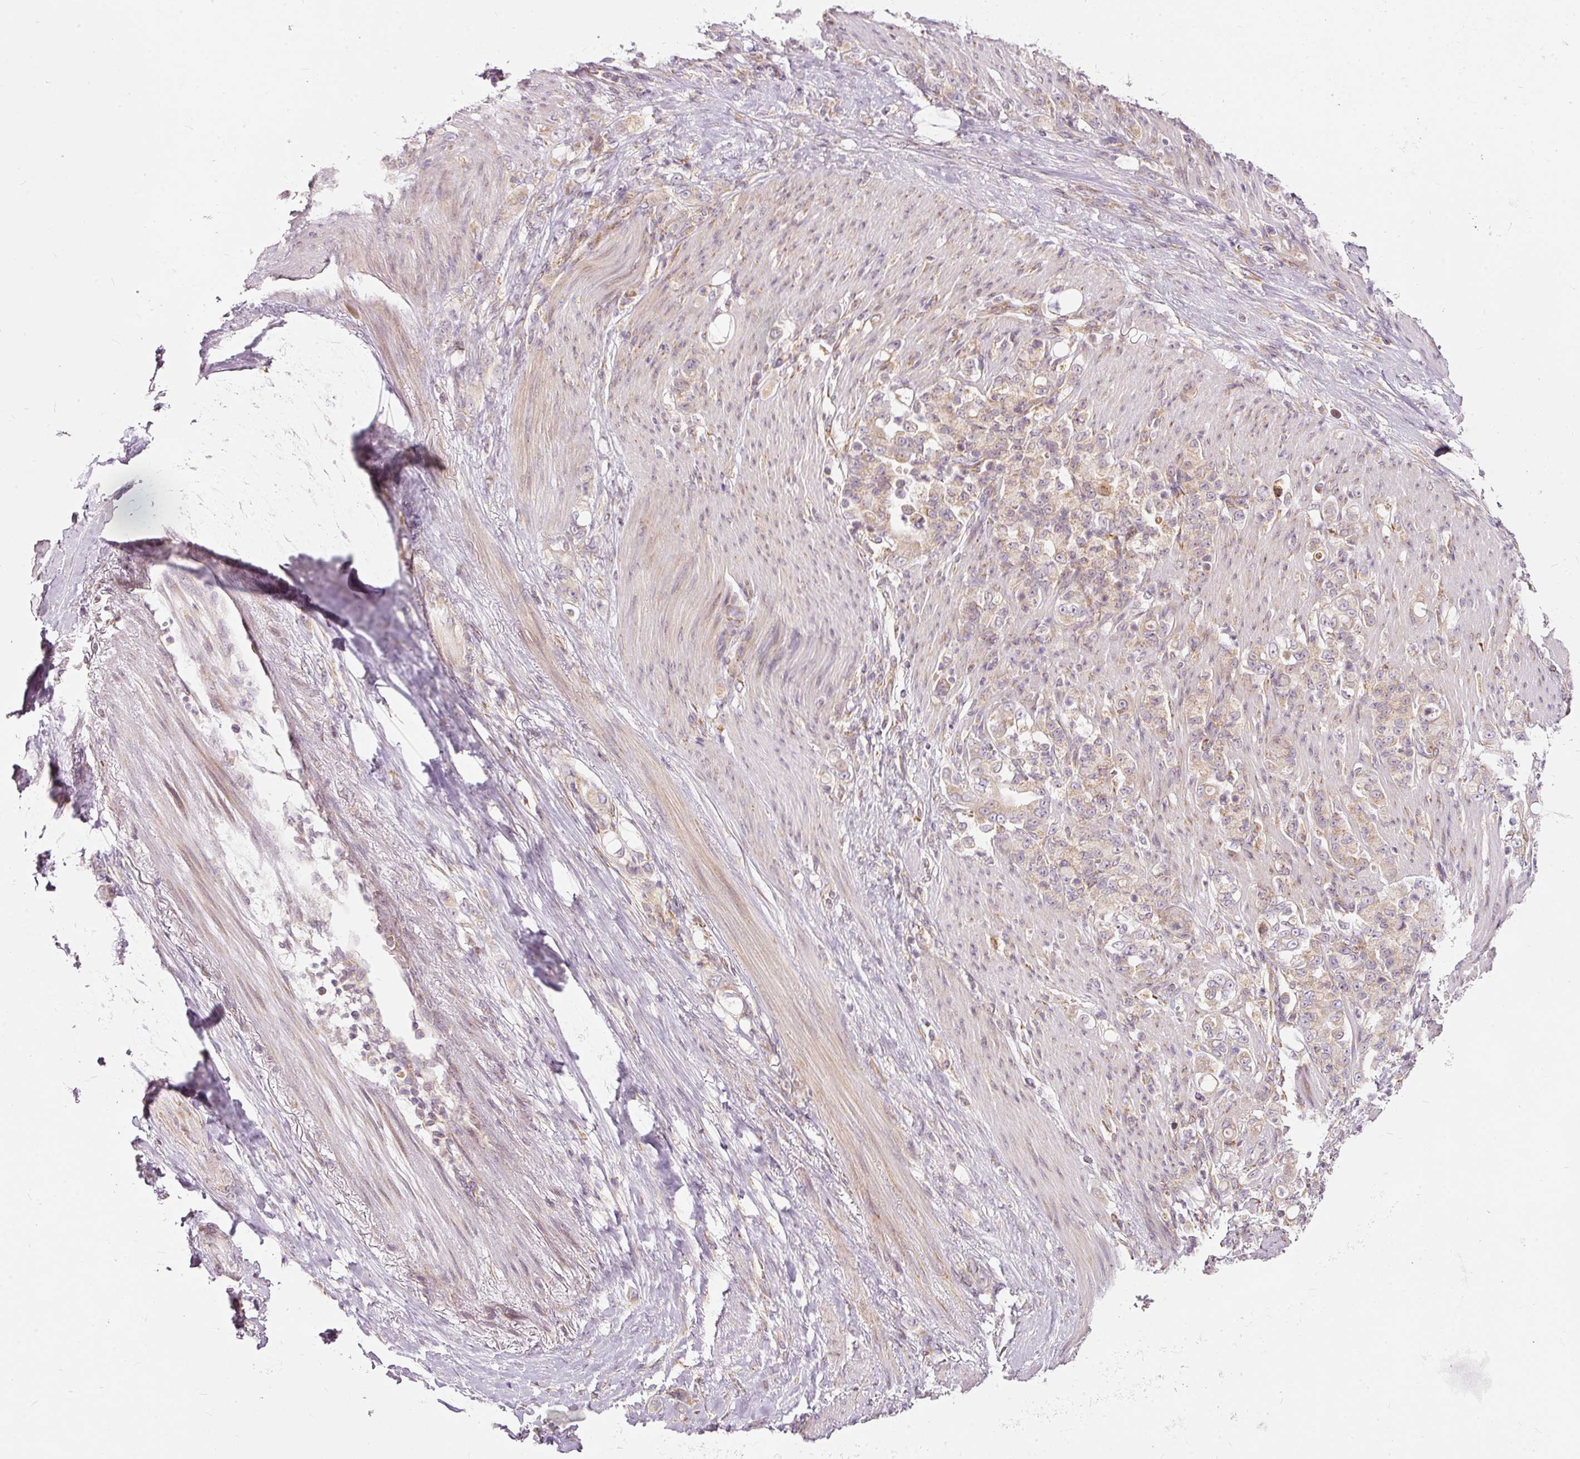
{"staining": {"intensity": "weak", "quantity": "25%-75%", "location": "cytoplasmic/membranous"}, "tissue": "stomach cancer", "cell_type": "Tumor cells", "image_type": "cancer", "snomed": [{"axis": "morphology", "description": "Normal tissue, NOS"}, {"axis": "morphology", "description": "Adenocarcinoma, NOS"}, {"axis": "topography", "description": "Stomach"}], "caption": "Weak cytoplasmic/membranous protein positivity is appreciated in approximately 25%-75% of tumor cells in stomach cancer (adenocarcinoma). (Brightfield microscopy of DAB IHC at high magnification).", "gene": "SNAPC5", "patient": {"sex": "female", "age": 79}}